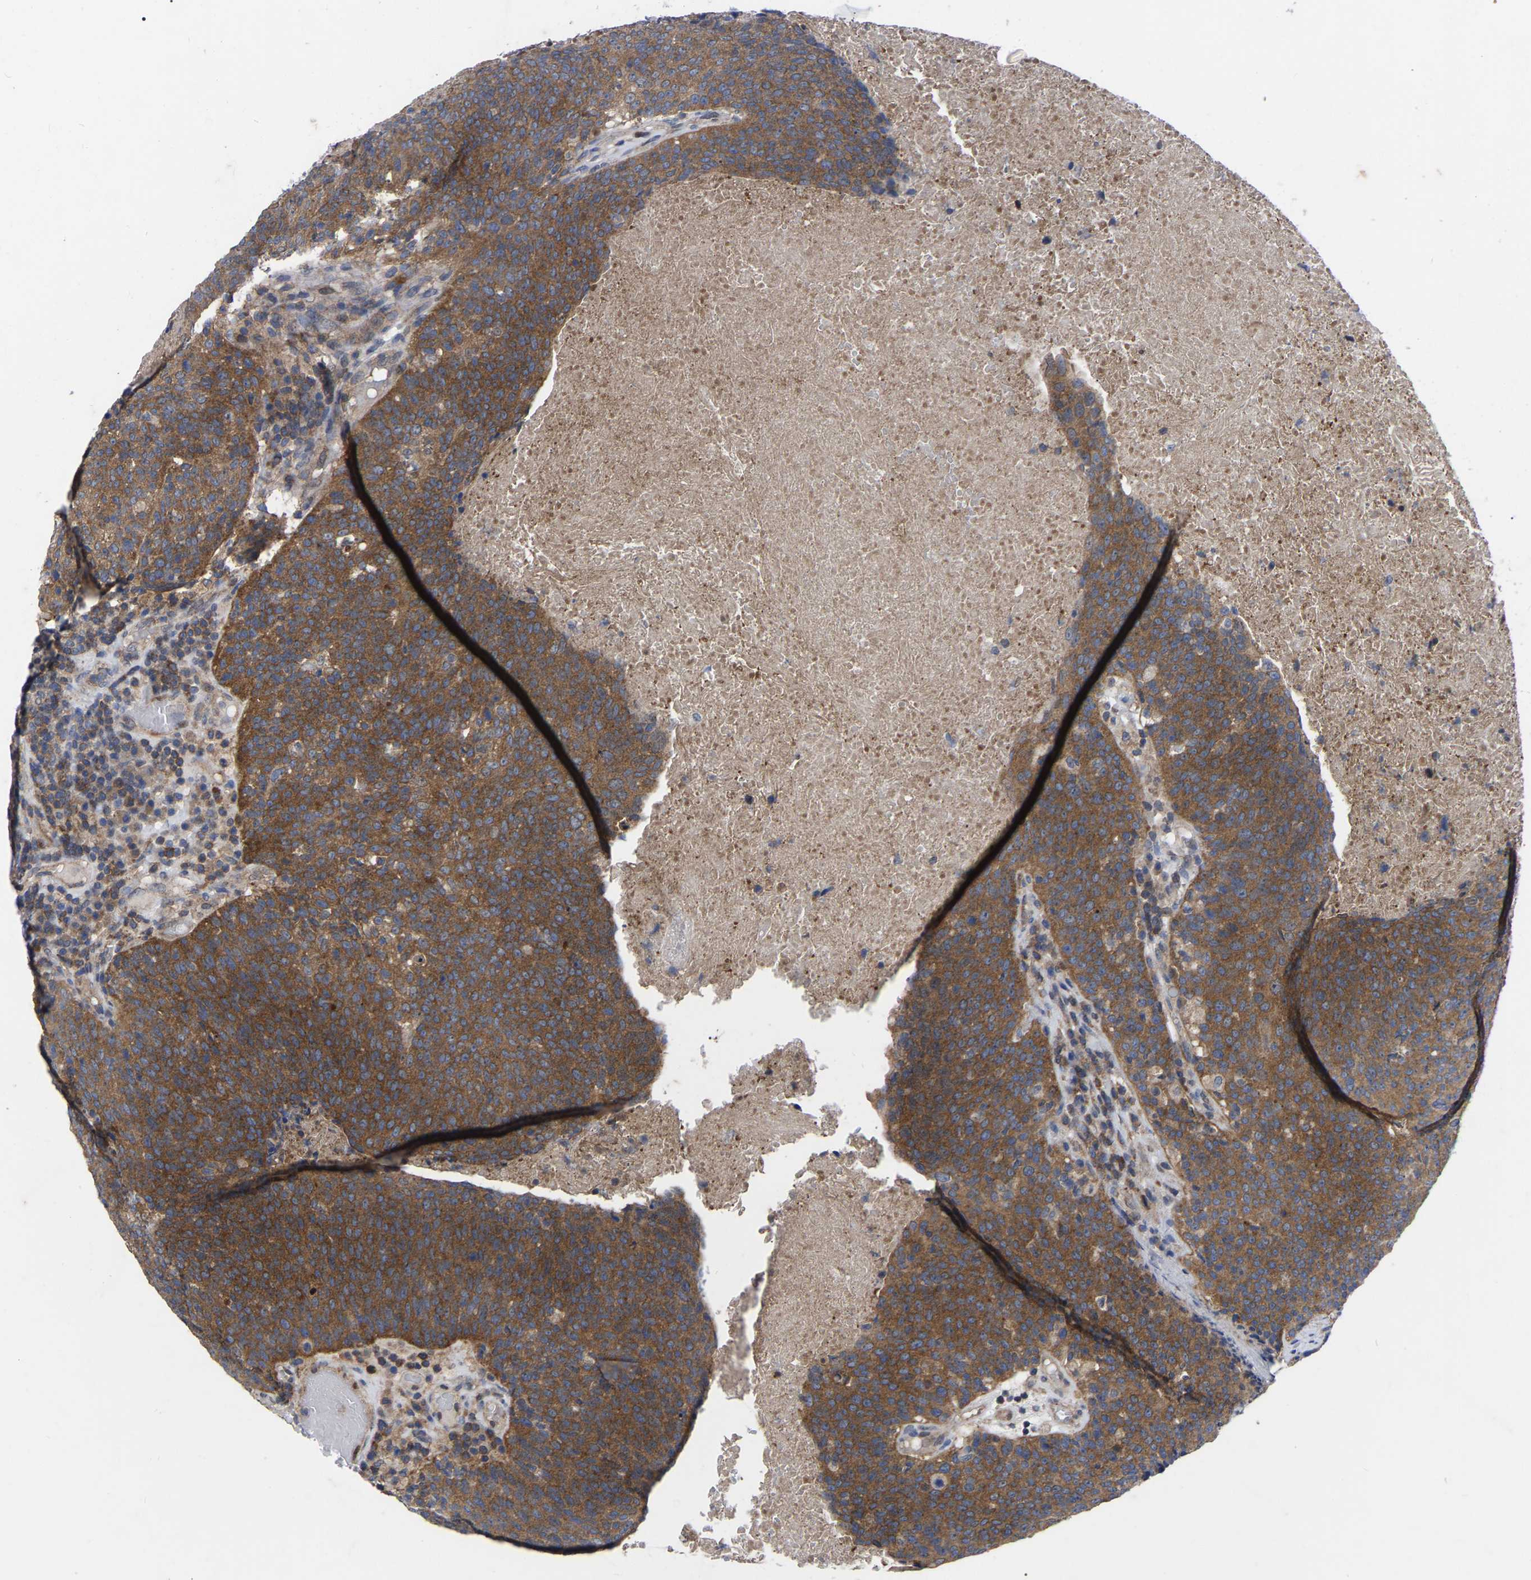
{"staining": {"intensity": "moderate", "quantity": ">75%", "location": "cytoplasmic/membranous"}, "tissue": "head and neck cancer", "cell_type": "Tumor cells", "image_type": "cancer", "snomed": [{"axis": "morphology", "description": "Squamous cell carcinoma, NOS"}, {"axis": "morphology", "description": "Squamous cell carcinoma, metastatic, NOS"}, {"axis": "topography", "description": "Lymph node"}, {"axis": "topography", "description": "Head-Neck"}], "caption": "The immunohistochemical stain highlights moderate cytoplasmic/membranous positivity in tumor cells of metastatic squamous cell carcinoma (head and neck) tissue.", "gene": "TCP1", "patient": {"sex": "male", "age": 62}}